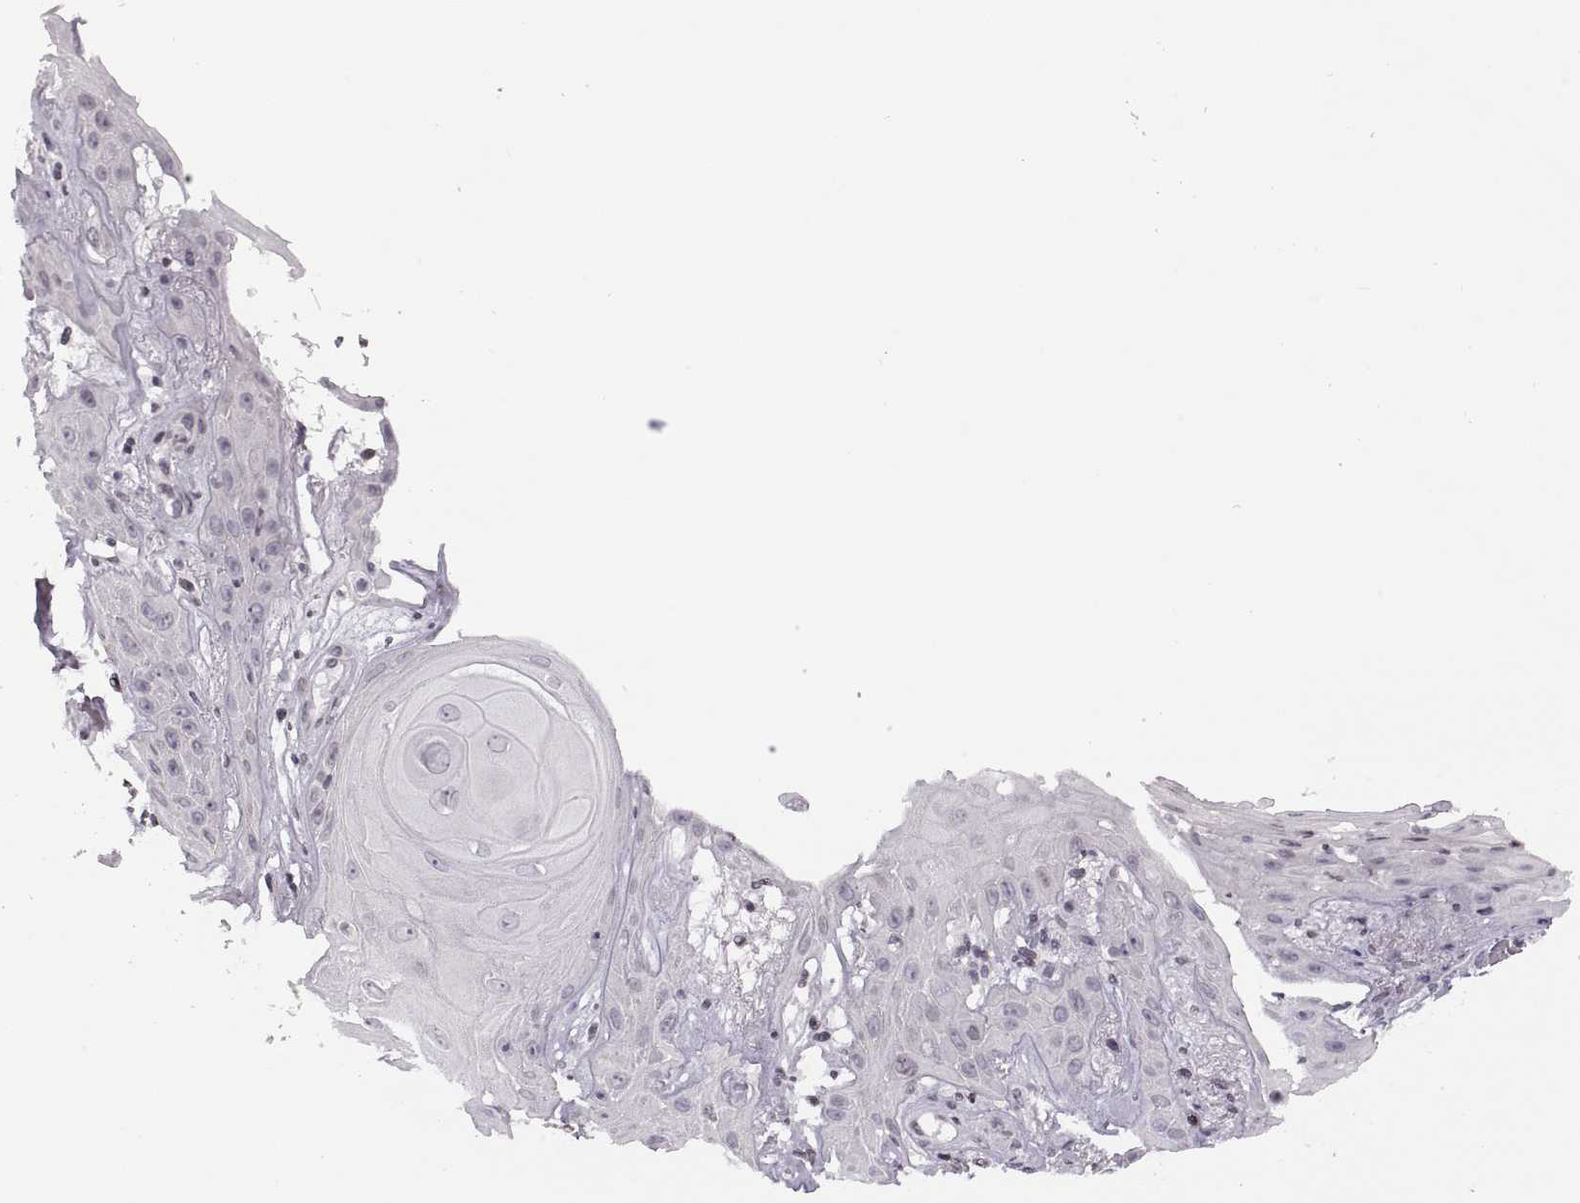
{"staining": {"intensity": "negative", "quantity": "none", "location": "none"}, "tissue": "skin cancer", "cell_type": "Tumor cells", "image_type": "cancer", "snomed": [{"axis": "morphology", "description": "Squamous cell carcinoma, NOS"}, {"axis": "topography", "description": "Skin"}], "caption": "Immunohistochemistry of human skin cancer (squamous cell carcinoma) demonstrates no expression in tumor cells.", "gene": "H1-8", "patient": {"sex": "male", "age": 62}}